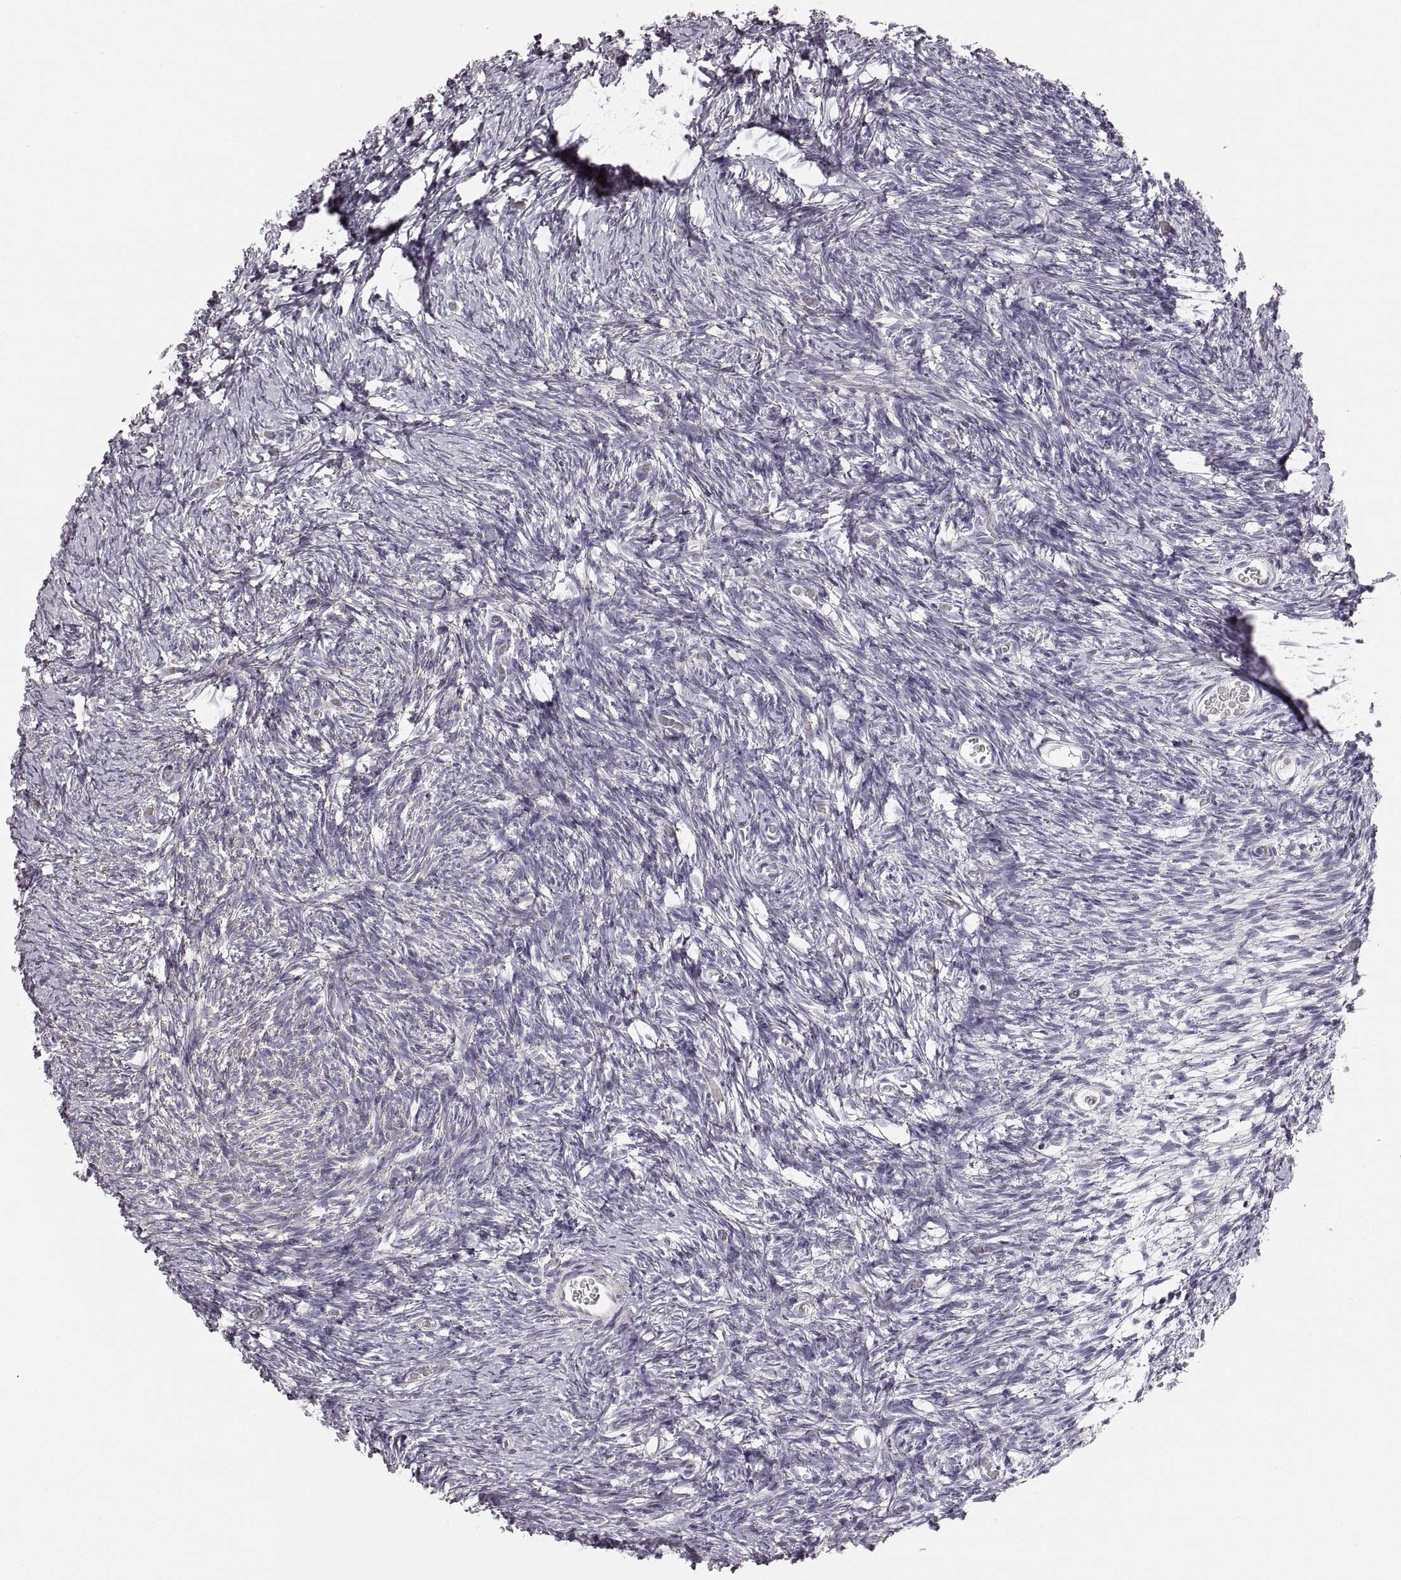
{"staining": {"intensity": "negative", "quantity": "none", "location": "none"}, "tissue": "ovary", "cell_type": "Ovarian stroma cells", "image_type": "normal", "snomed": [{"axis": "morphology", "description": "Normal tissue, NOS"}, {"axis": "topography", "description": "Ovary"}], "caption": "Ovary stained for a protein using IHC shows no positivity ovarian stroma cells.", "gene": "RDH13", "patient": {"sex": "female", "age": 39}}